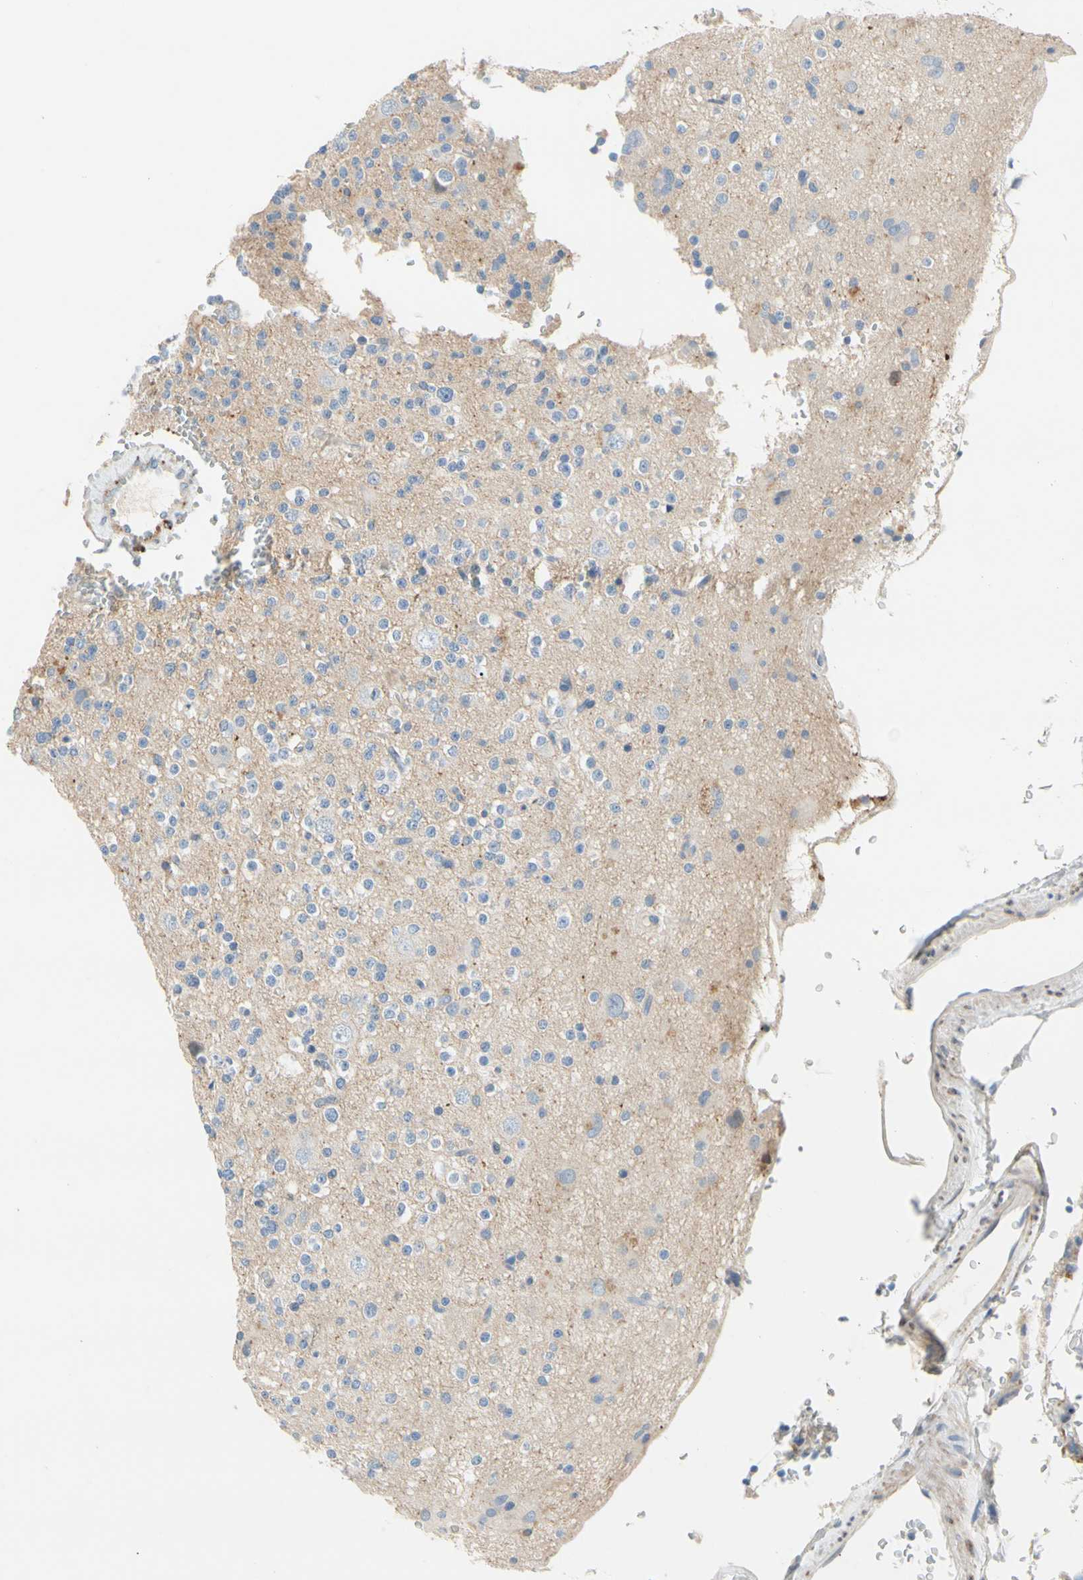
{"staining": {"intensity": "negative", "quantity": "none", "location": "none"}, "tissue": "glioma", "cell_type": "Tumor cells", "image_type": "cancer", "snomed": [{"axis": "morphology", "description": "Glioma, malignant, High grade"}, {"axis": "topography", "description": "Brain"}], "caption": "Protein analysis of glioma demonstrates no significant positivity in tumor cells.", "gene": "CCM2L", "patient": {"sex": "male", "age": 47}}